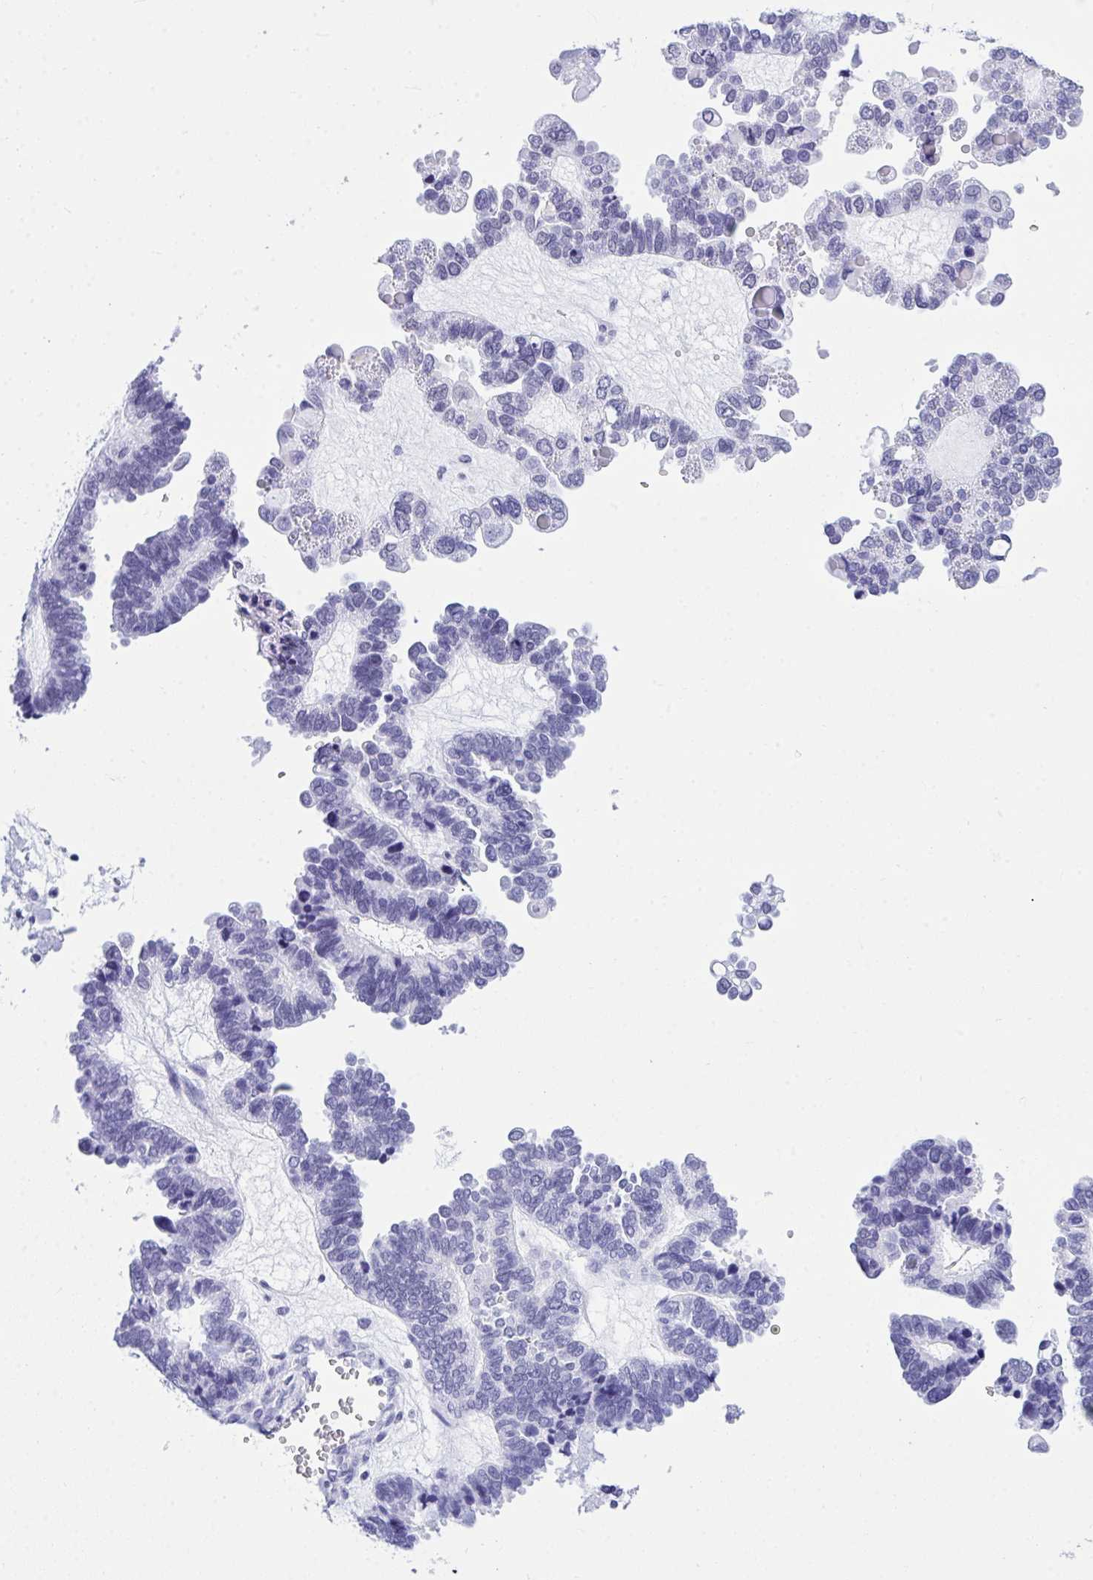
{"staining": {"intensity": "negative", "quantity": "none", "location": "none"}, "tissue": "ovarian cancer", "cell_type": "Tumor cells", "image_type": "cancer", "snomed": [{"axis": "morphology", "description": "Cystadenocarcinoma, serous, NOS"}, {"axis": "topography", "description": "Ovary"}], "caption": "The image demonstrates no significant positivity in tumor cells of ovarian cancer (serous cystadenocarcinoma).", "gene": "THOP1", "patient": {"sex": "female", "age": 51}}